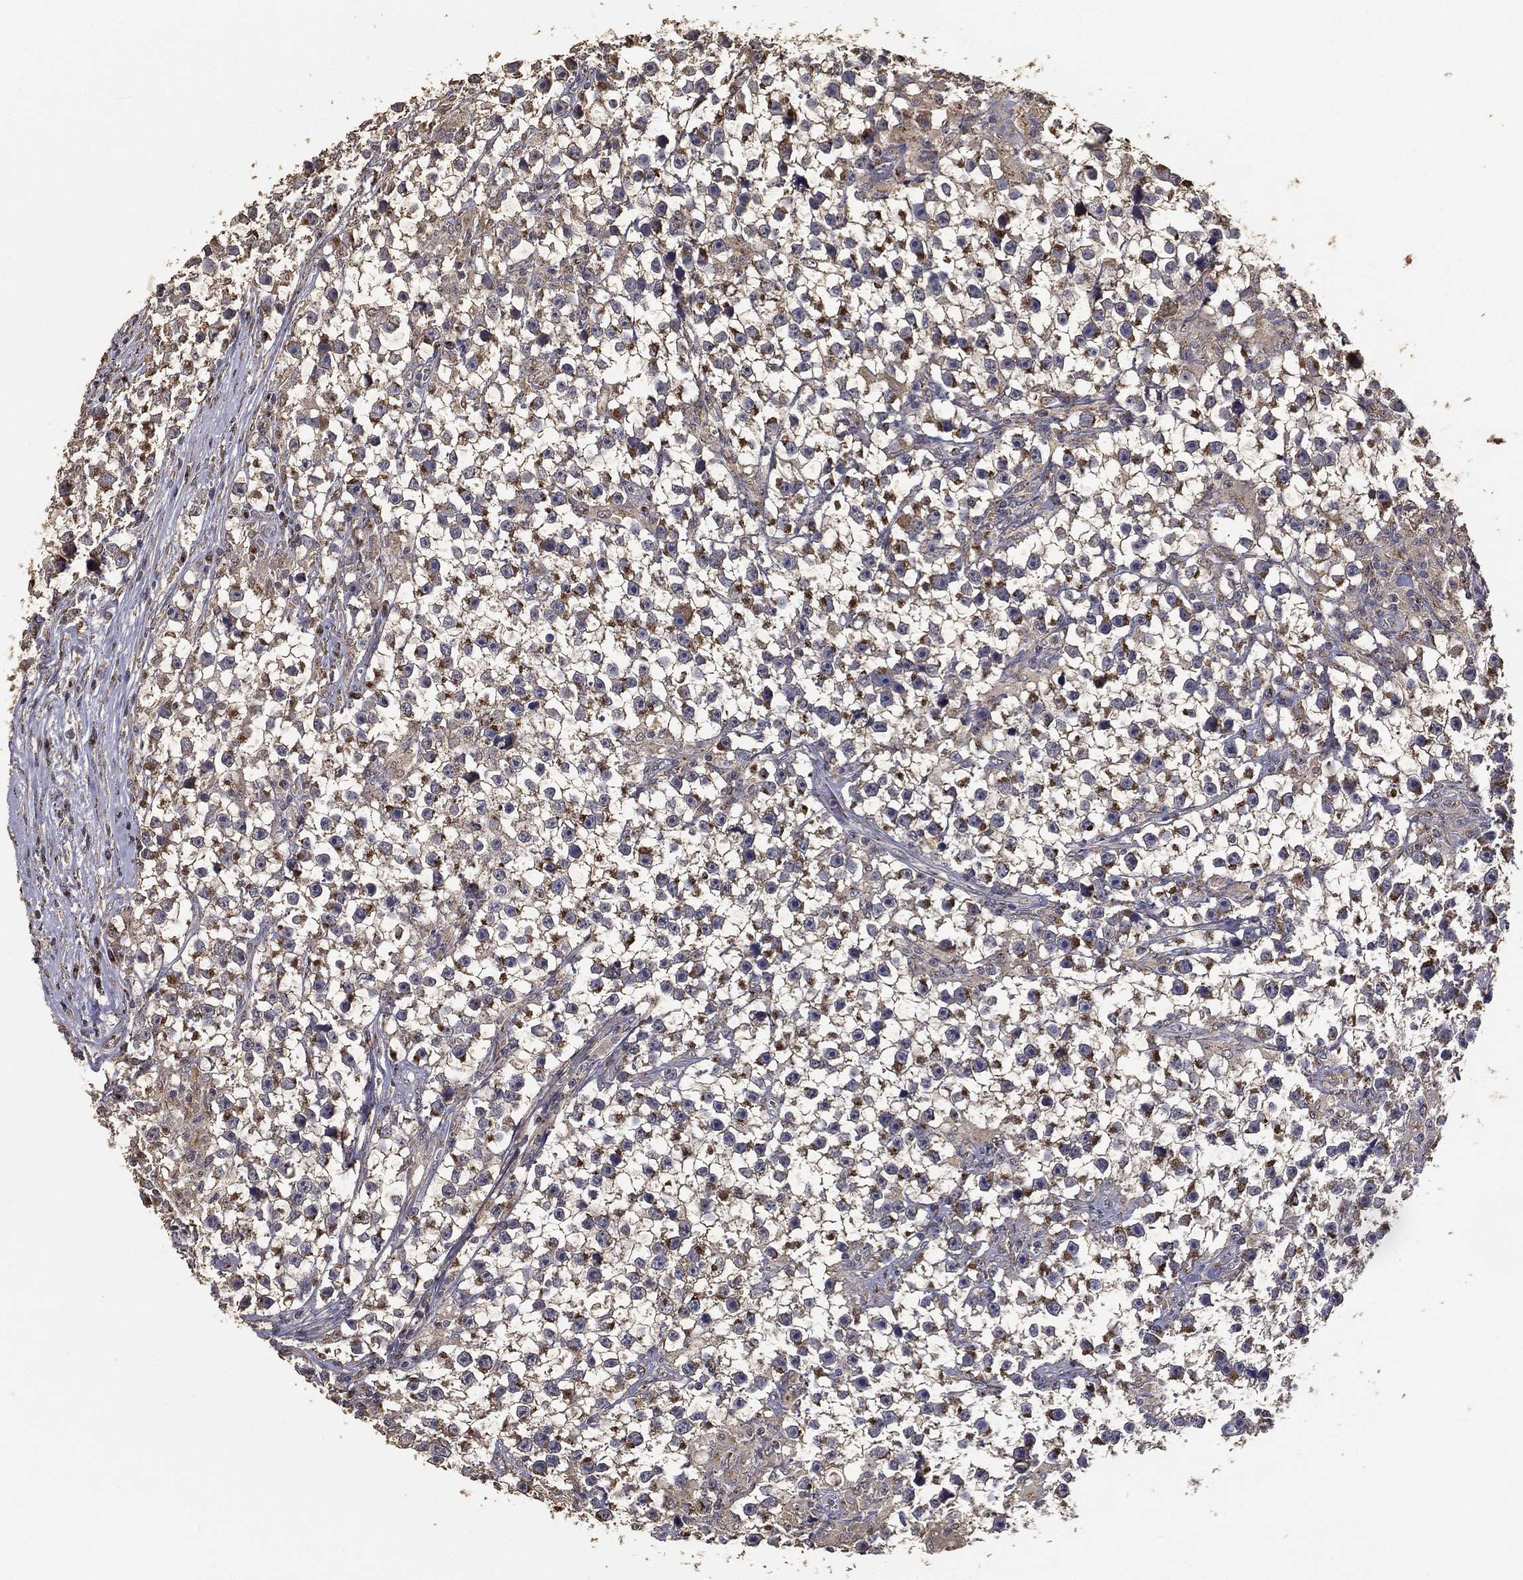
{"staining": {"intensity": "strong", "quantity": "25%-75%", "location": "cytoplasmic/membranous"}, "tissue": "testis cancer", "cell_type": "Tumor cells", "image_type": "cancer", "snomed": [{"axis": "morphology", "description": "Seminoma, NOS"}, {"axis": "topography", "description": "Testis"}], "caption": "Brown immunohistochemical staining in human seminoma (testis) exhibits strong cytoplasmic/membranous expression in about 25%-75% of tumor cells.", "gene": "GPR183", "patient": {"sex": "male", "age": 59}}